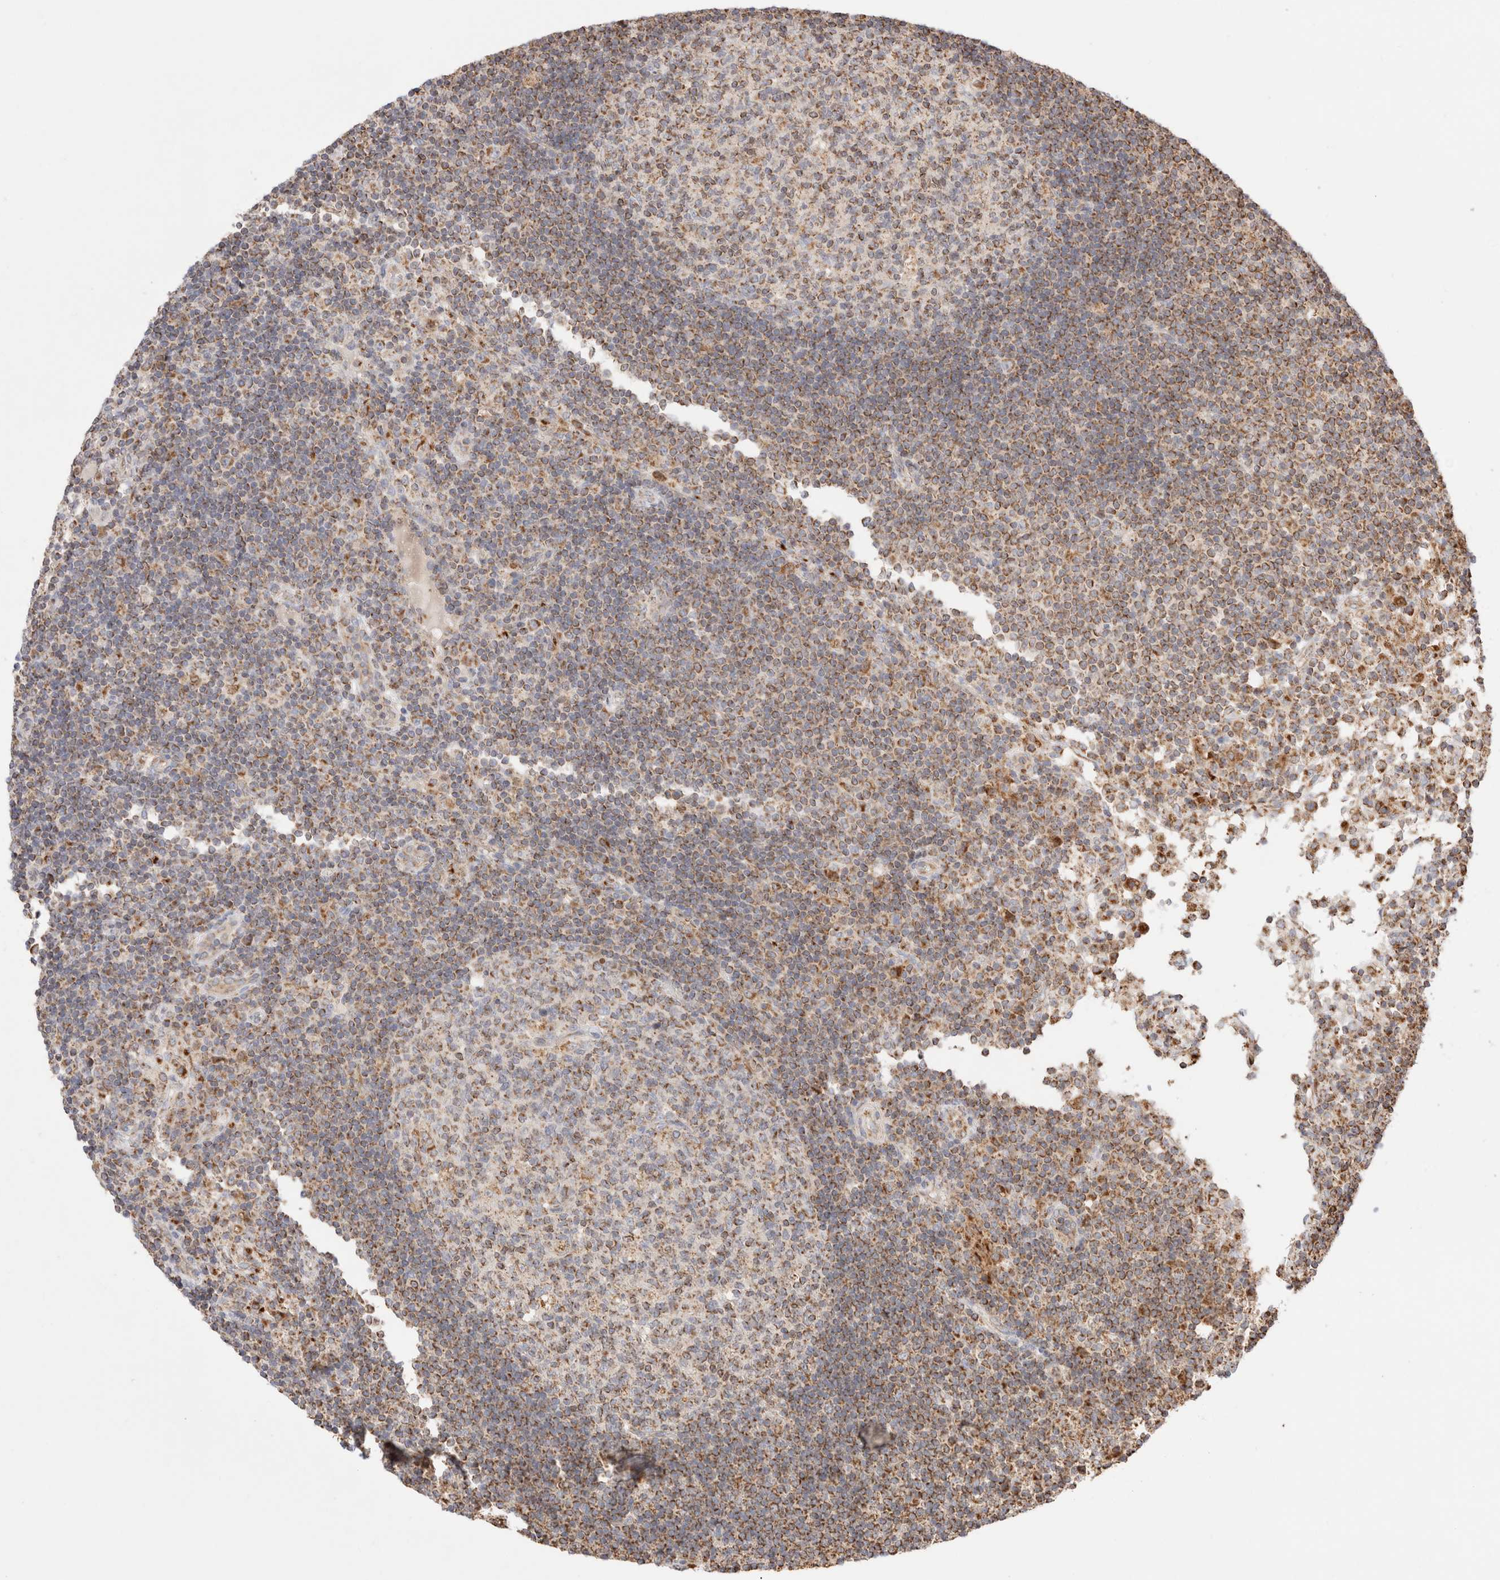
{"staining": {"intensity": "moderate", "quantity": ">75%", "location": "cytoplasmic/membranous"}, "tissue": "lymph node", "cell_type": "Germinal center cells", "image_type": "normal", "snomed": [{"axis": "morphology", "description": "Normal tissue, NOS"}, {"axis": "topography", "description": "Lymph node"}], "caption": "Protein staining by immunohistochemistry reveals moderate cytoplasmic/membranous expression in about >75% of germinal center cells in unremarkable lymph node.", "gene": "TMPPE", "patient": {"sex": "female", "age": 53}}